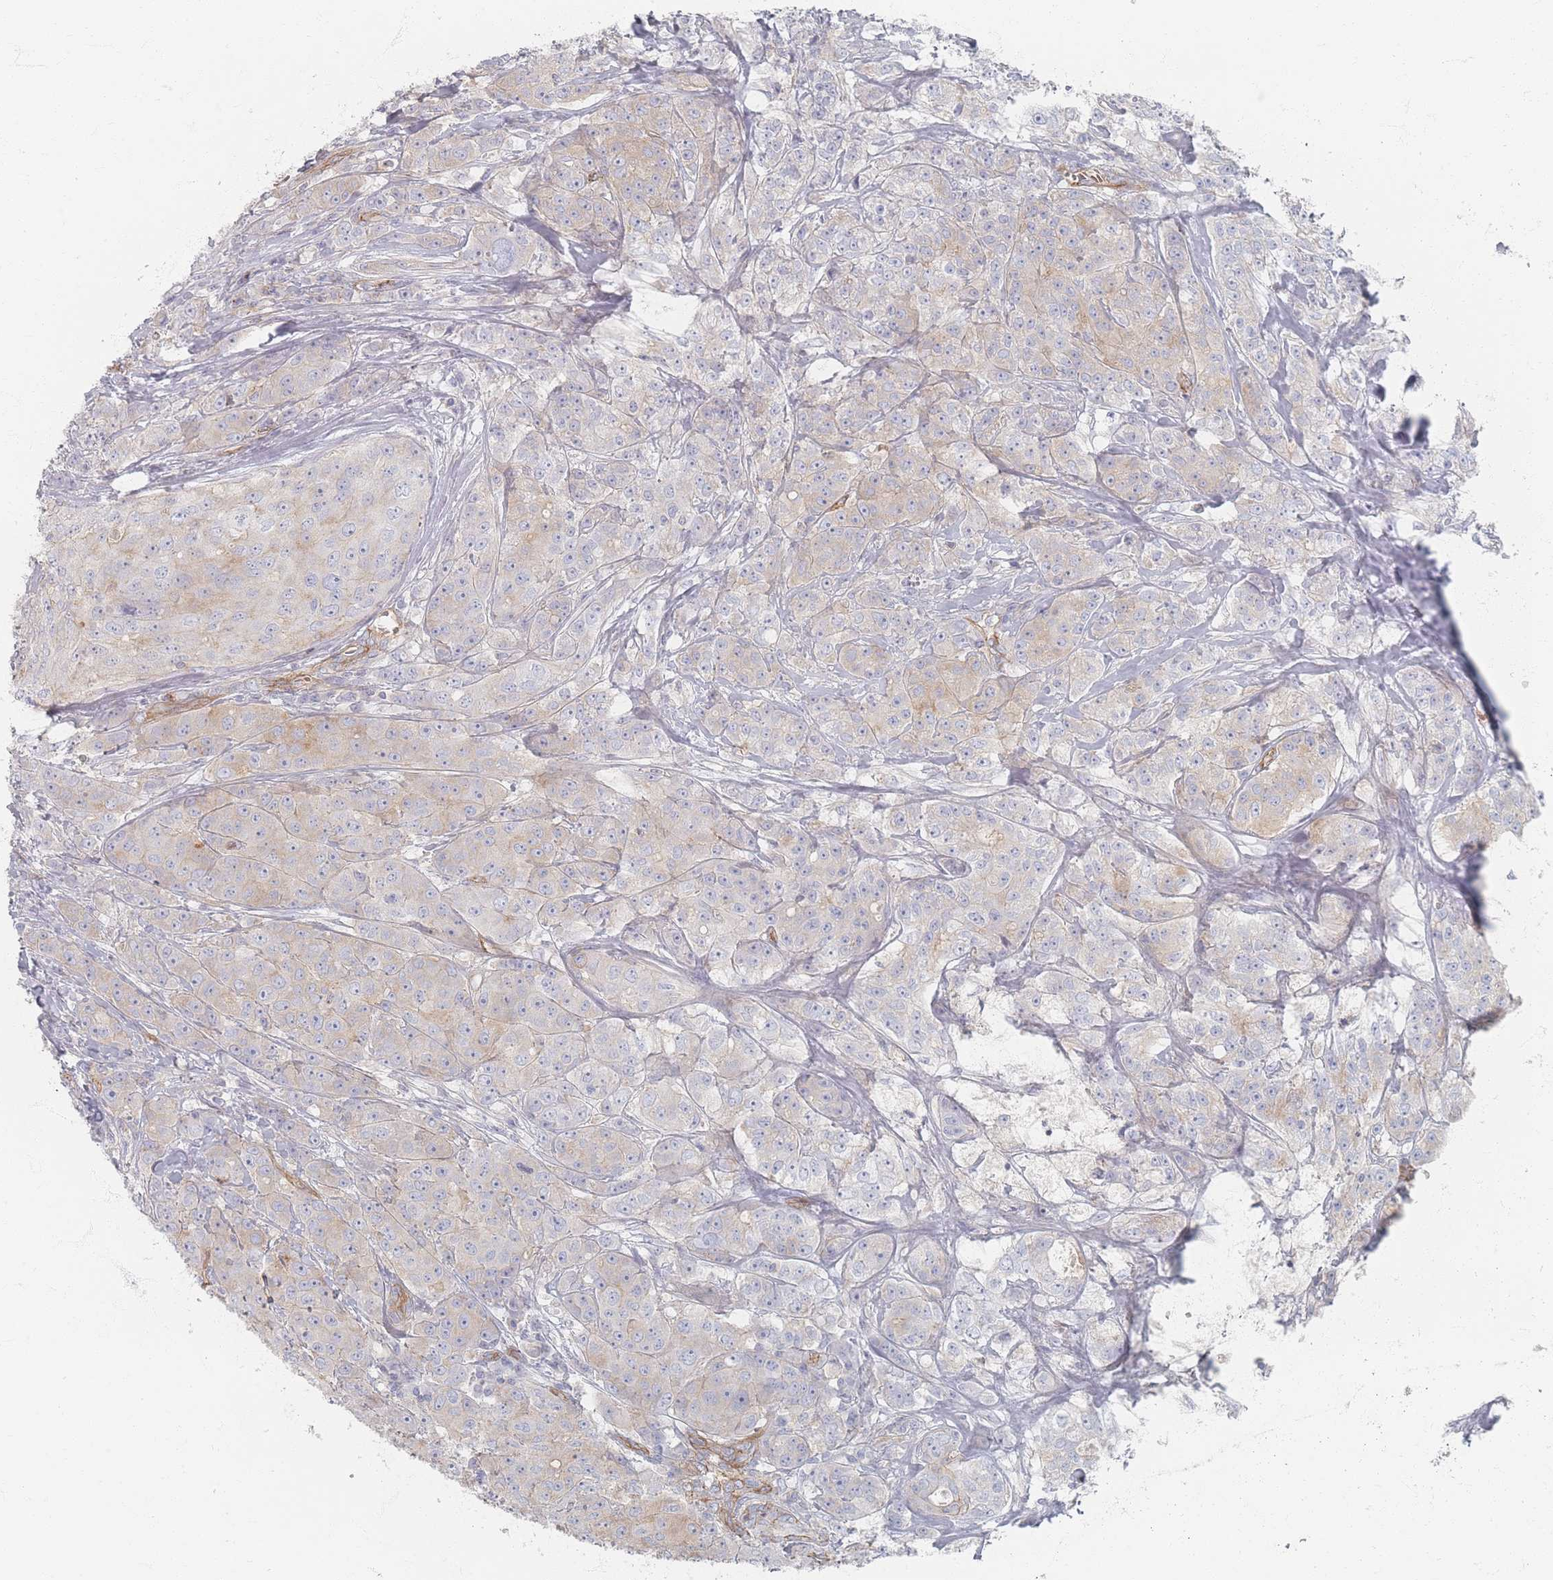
{"staining": {"intensity": "weak", "quantity": "<25%", "location": "cytoplasmic/membranous"}, "tissue": "breast cancer", "cell_type": "Tumor cells", "image_type": "cancer", "snomed": [{"axis": "morphology", "description": "Duct carcinoma"}, {"axis": "topography", "description": "Breast"}], "caption": "Immunohistochemistry (IHC) histopathology image of neoplastic tissue: breast cancer stained with DAB (3,3'-diaminobenzidine) exhibits no significant protein expression in tumor cells.", "gene": "GNB1", "patient": {"sex": "female", "age": 43}}